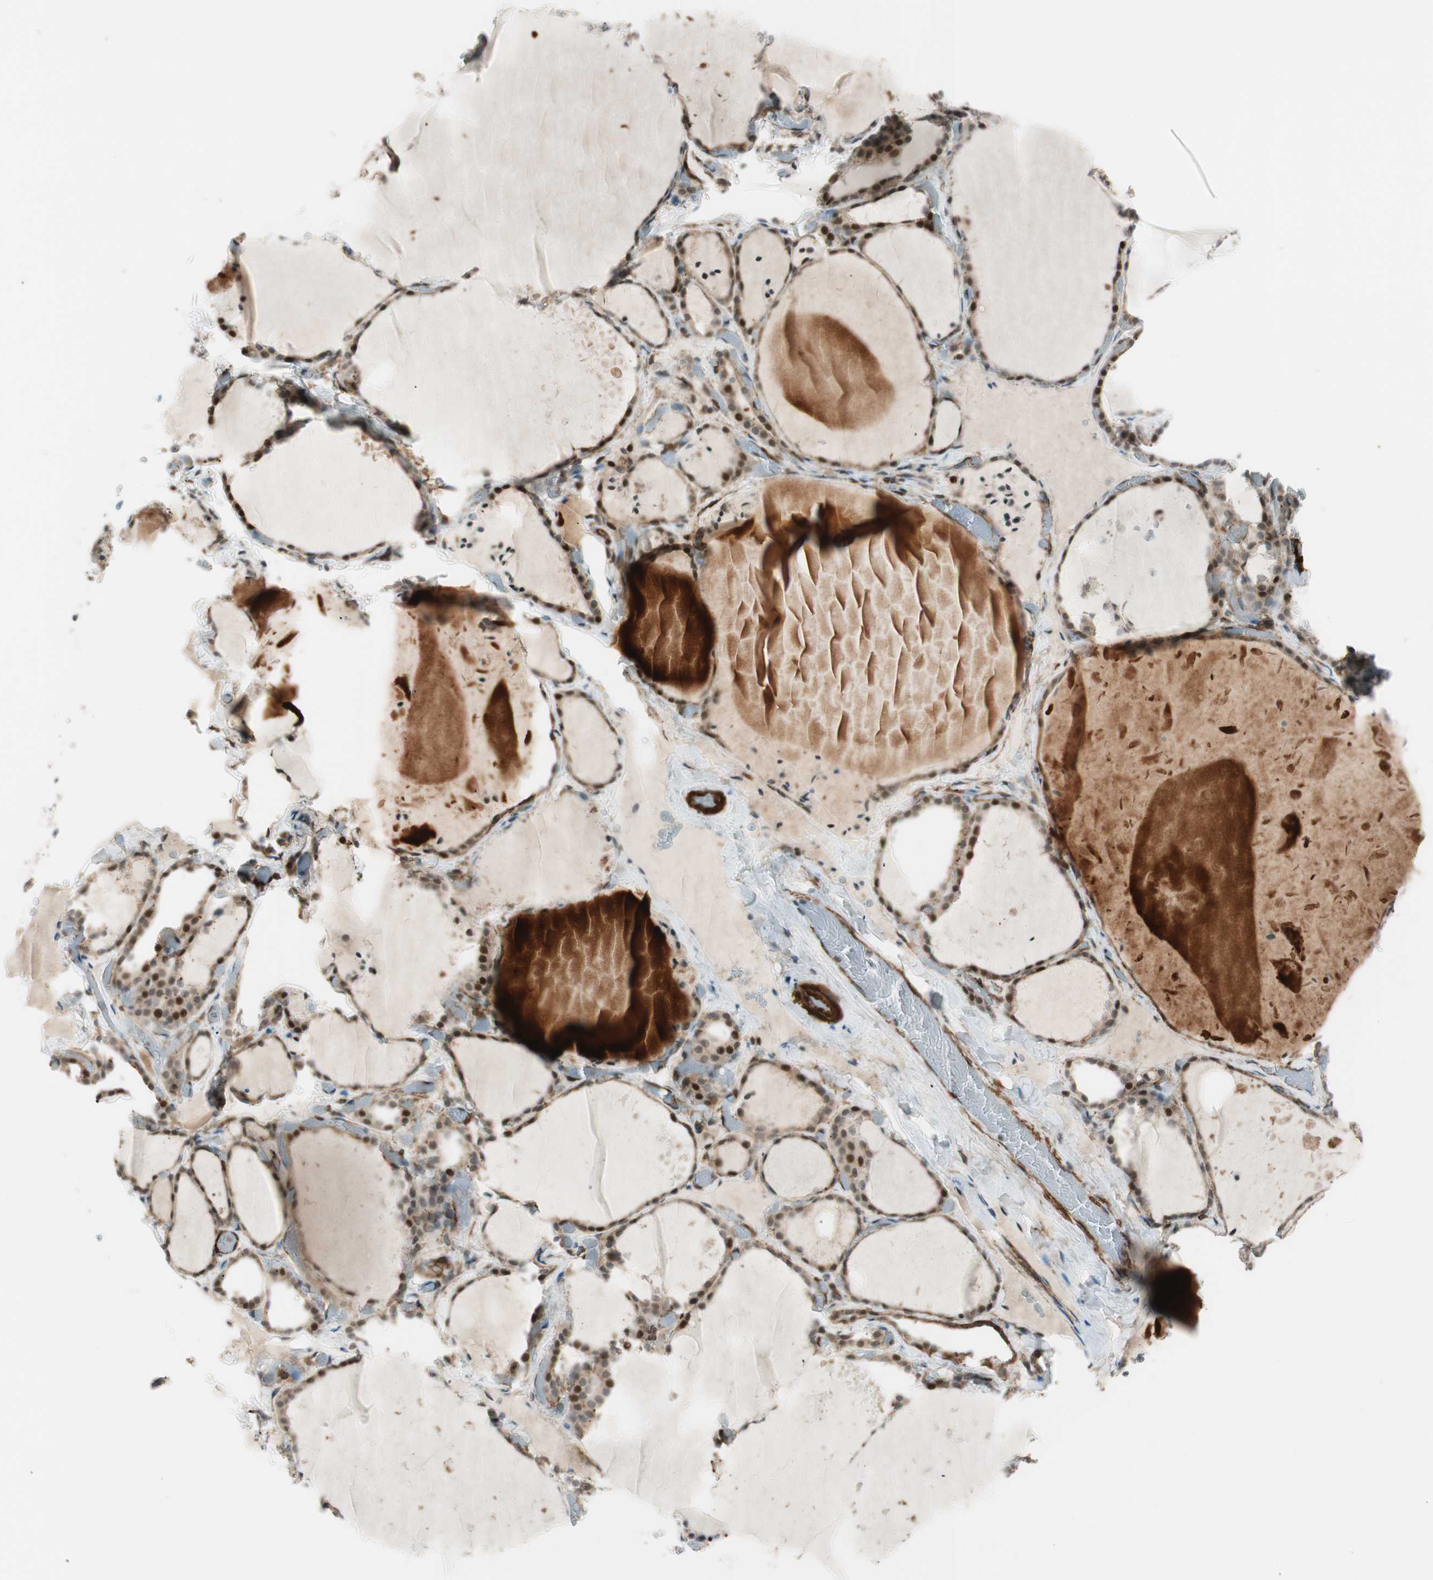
{"staining": {"intensity": "strong", "quantity": "<25%", "location": "nuclear"}, "tissue": "thyroid gland", "cell_type": "Glandular cells", "image_type": "normal", "snomed": [{"axis": "morphology", "description": "Normal tissue, NOS"}, {"axis": "topography", "description": "Thyroid gland"}], "caption": "Approximately <25% of glandular cells in normal human thyroid gland demonstrate strong nuclear protein positivity as visualized by brown immunohistochemical staining.", "gene": "CDK19", "patient": {"sex": "female", "age": 22}}